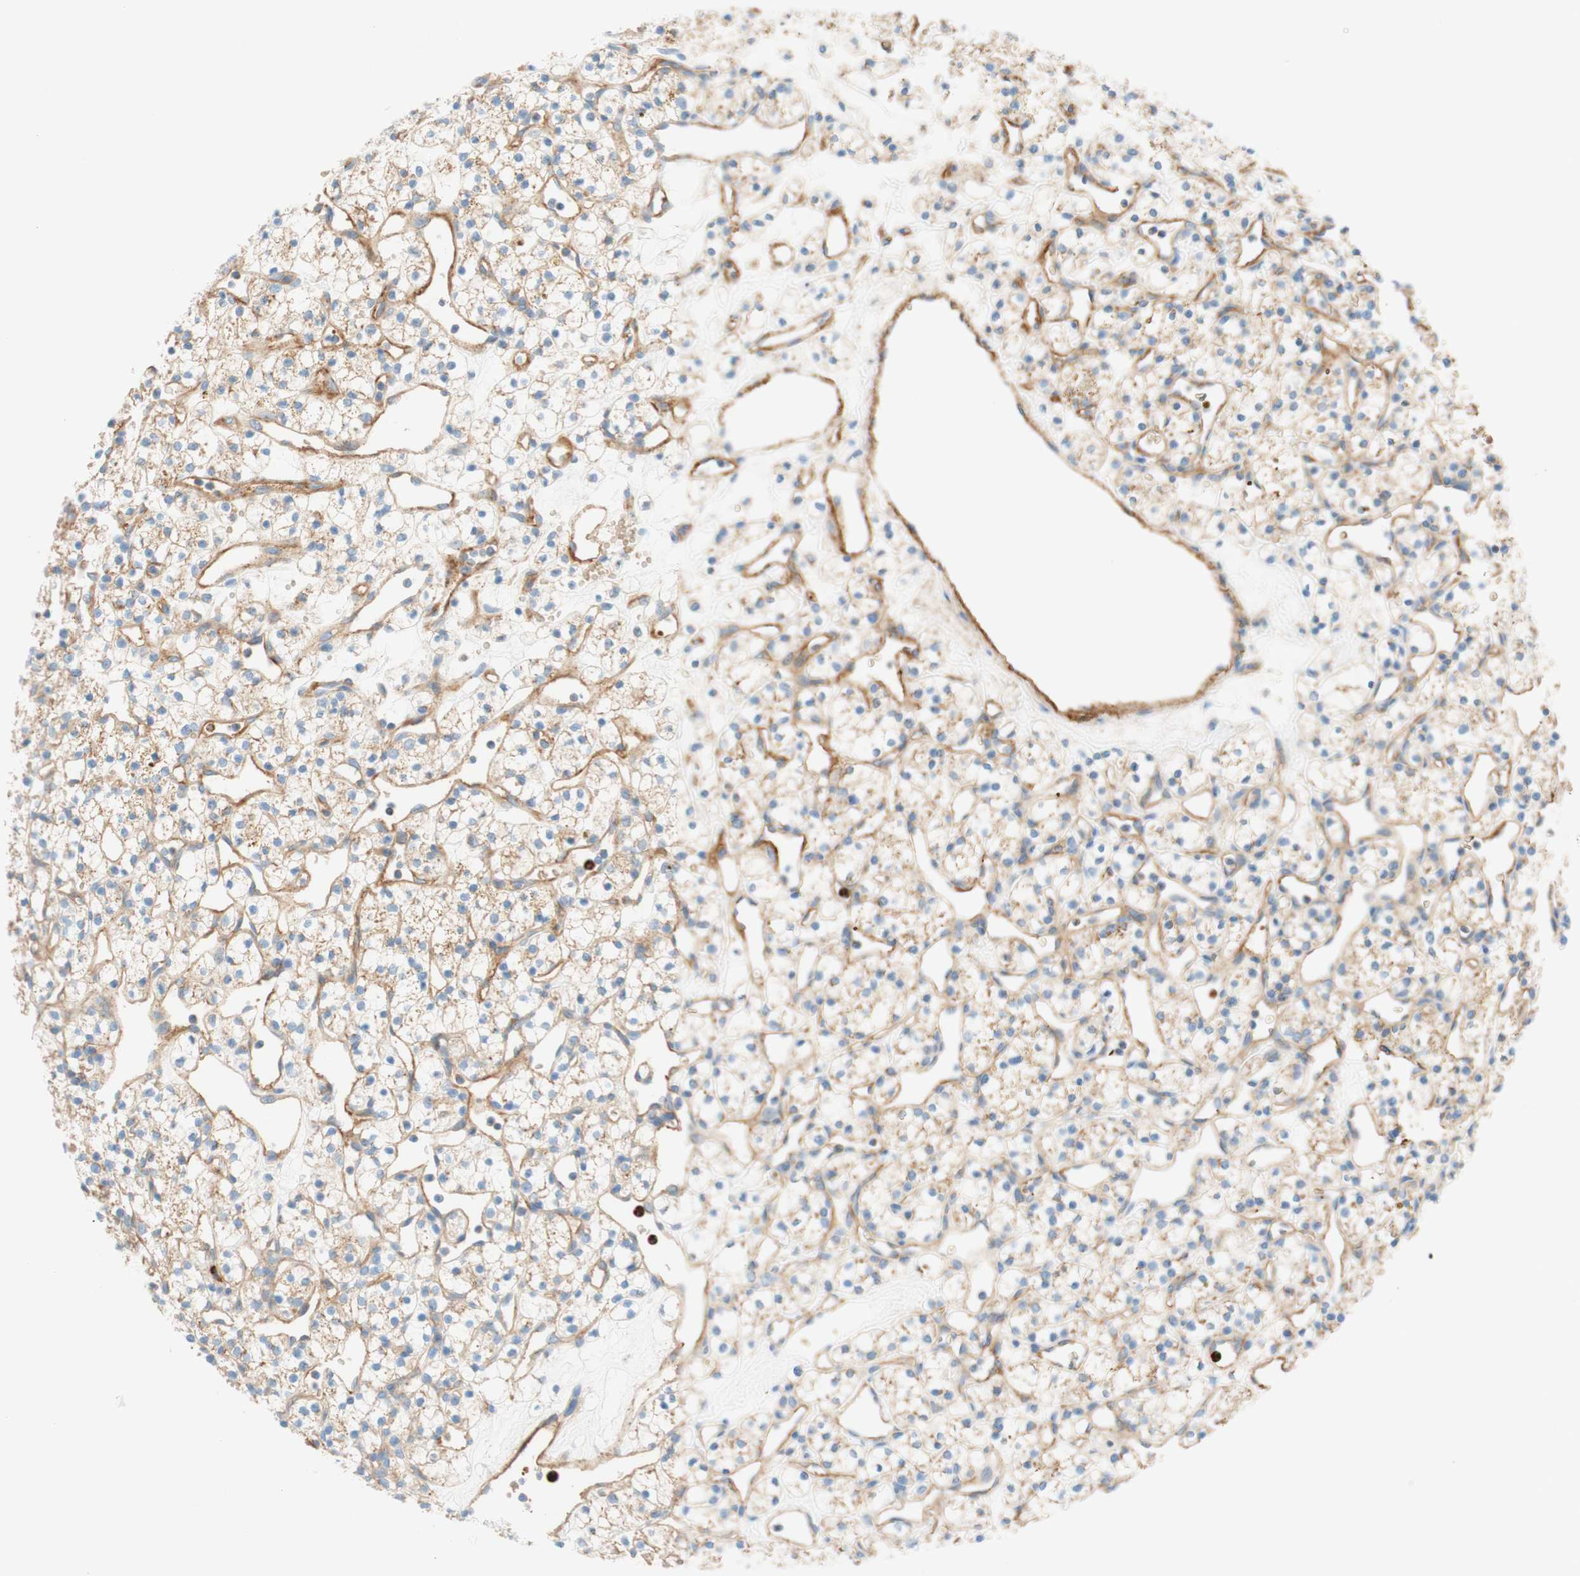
{"staining": {"intensity": "weak", "quantity": "25%-75%", "location": "cytoplasmic/membranous"}, "tissue": "renal cancer", "cell_type": "Tumor cells", "image_type": "cancer", "snomed": [{"axis": "morphology", "description": "Adenocarcinoma, NOS"}, {"axis": "topography", "description": "Kidney"}], "caption": "Human adenocarcinoma (renal) stained for a protein (brown) displays weak cytoplasmic/membranous positive positivity in approximately 25%-75% of tumor cells.", "gene": "STOM", "patient": {"sex": "female", "age": 60}}